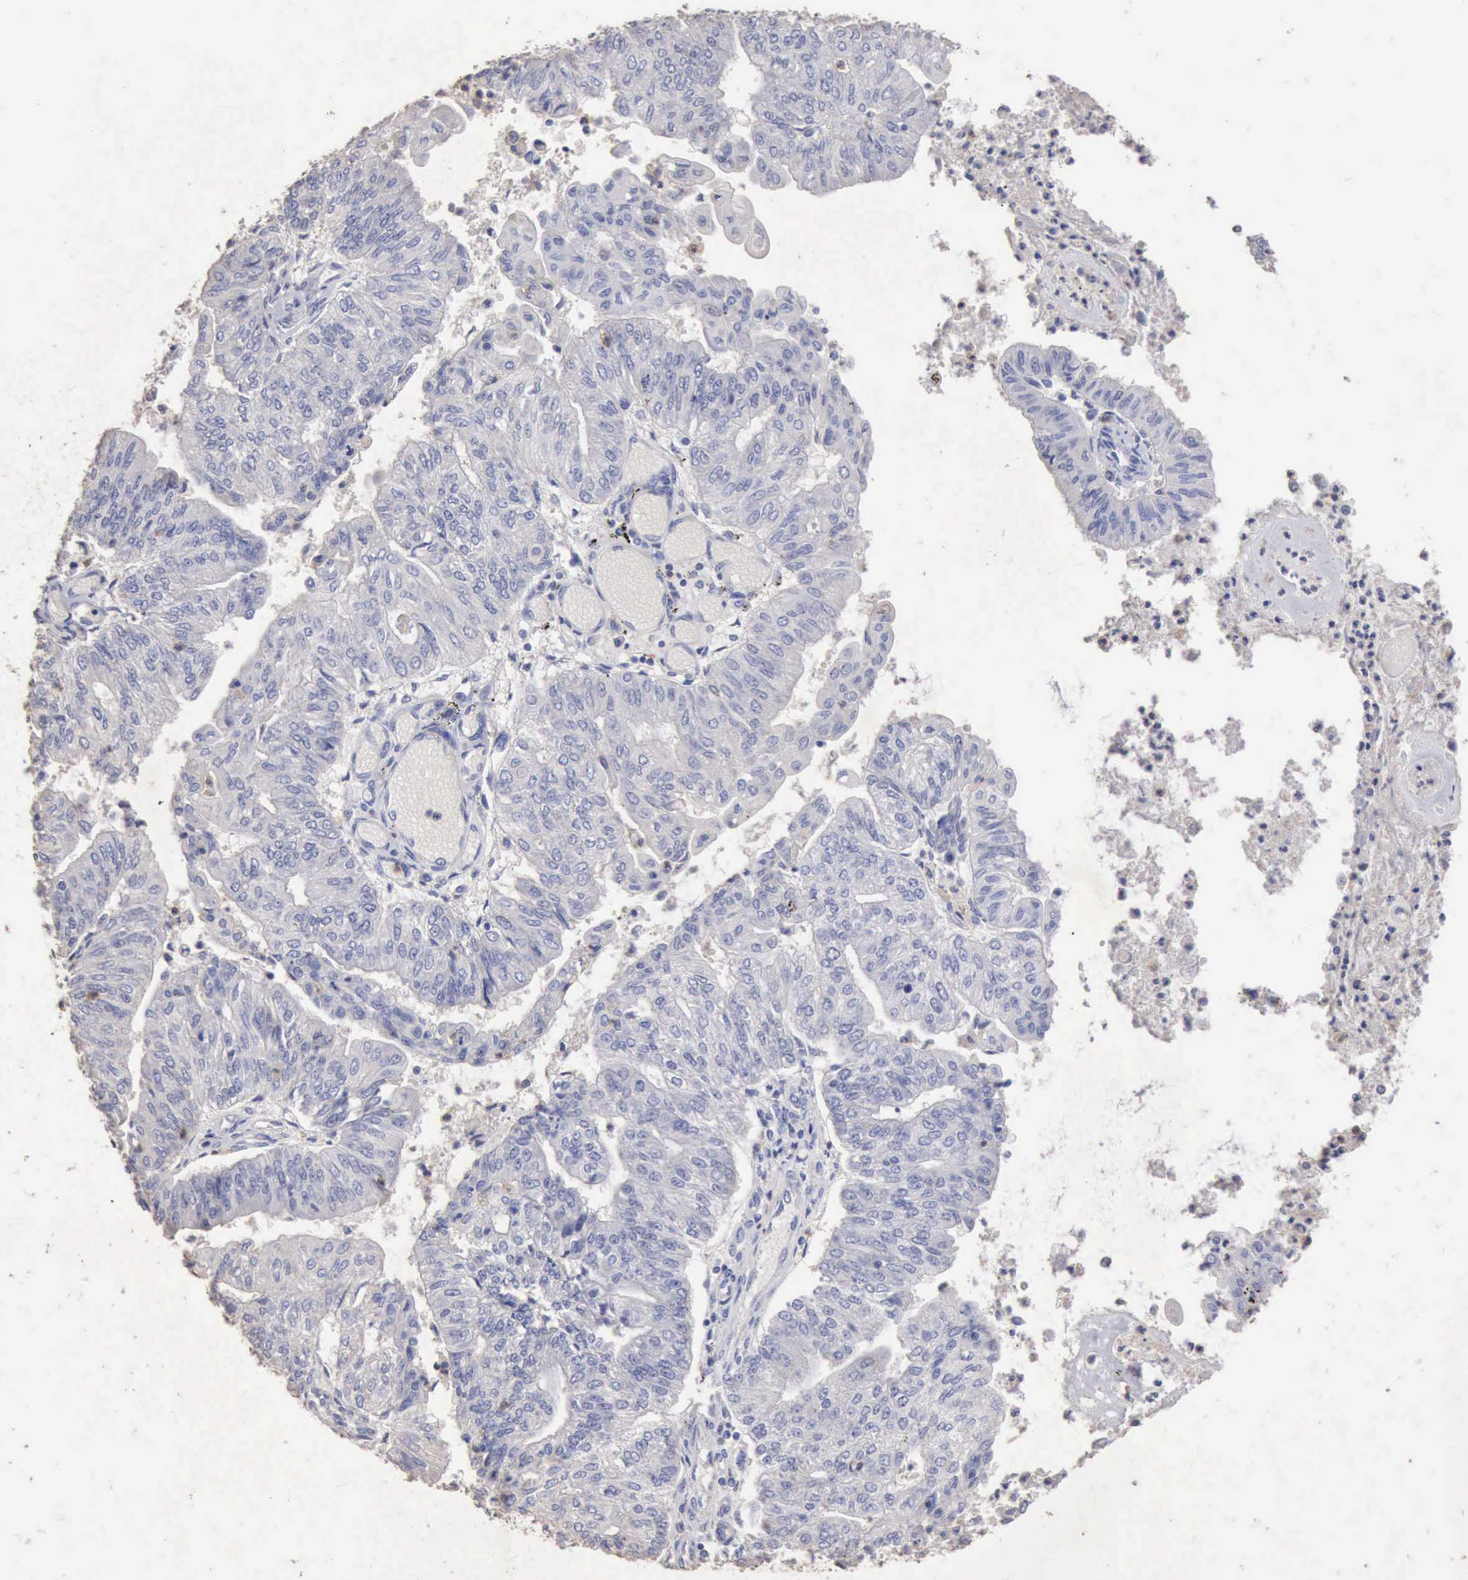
{"staining": {"intensity": "negative", "quantity": "none", "location": "none"}, "tissue": "endometrial cancer", "cell_type": "Tumor cells", "image_type": "cancer", "snomed": [{"axis": "morphology", "description": "Adenocarcinoma, NOS"}, {"axis": "topography", "description": "Endometrium"}], "caption": "The micrograph reveals no staining of tumor cells in adenocarcinoma (endometrial).", "gene": "KRT6B", "patient": {"sex": "female", "age": 59}}